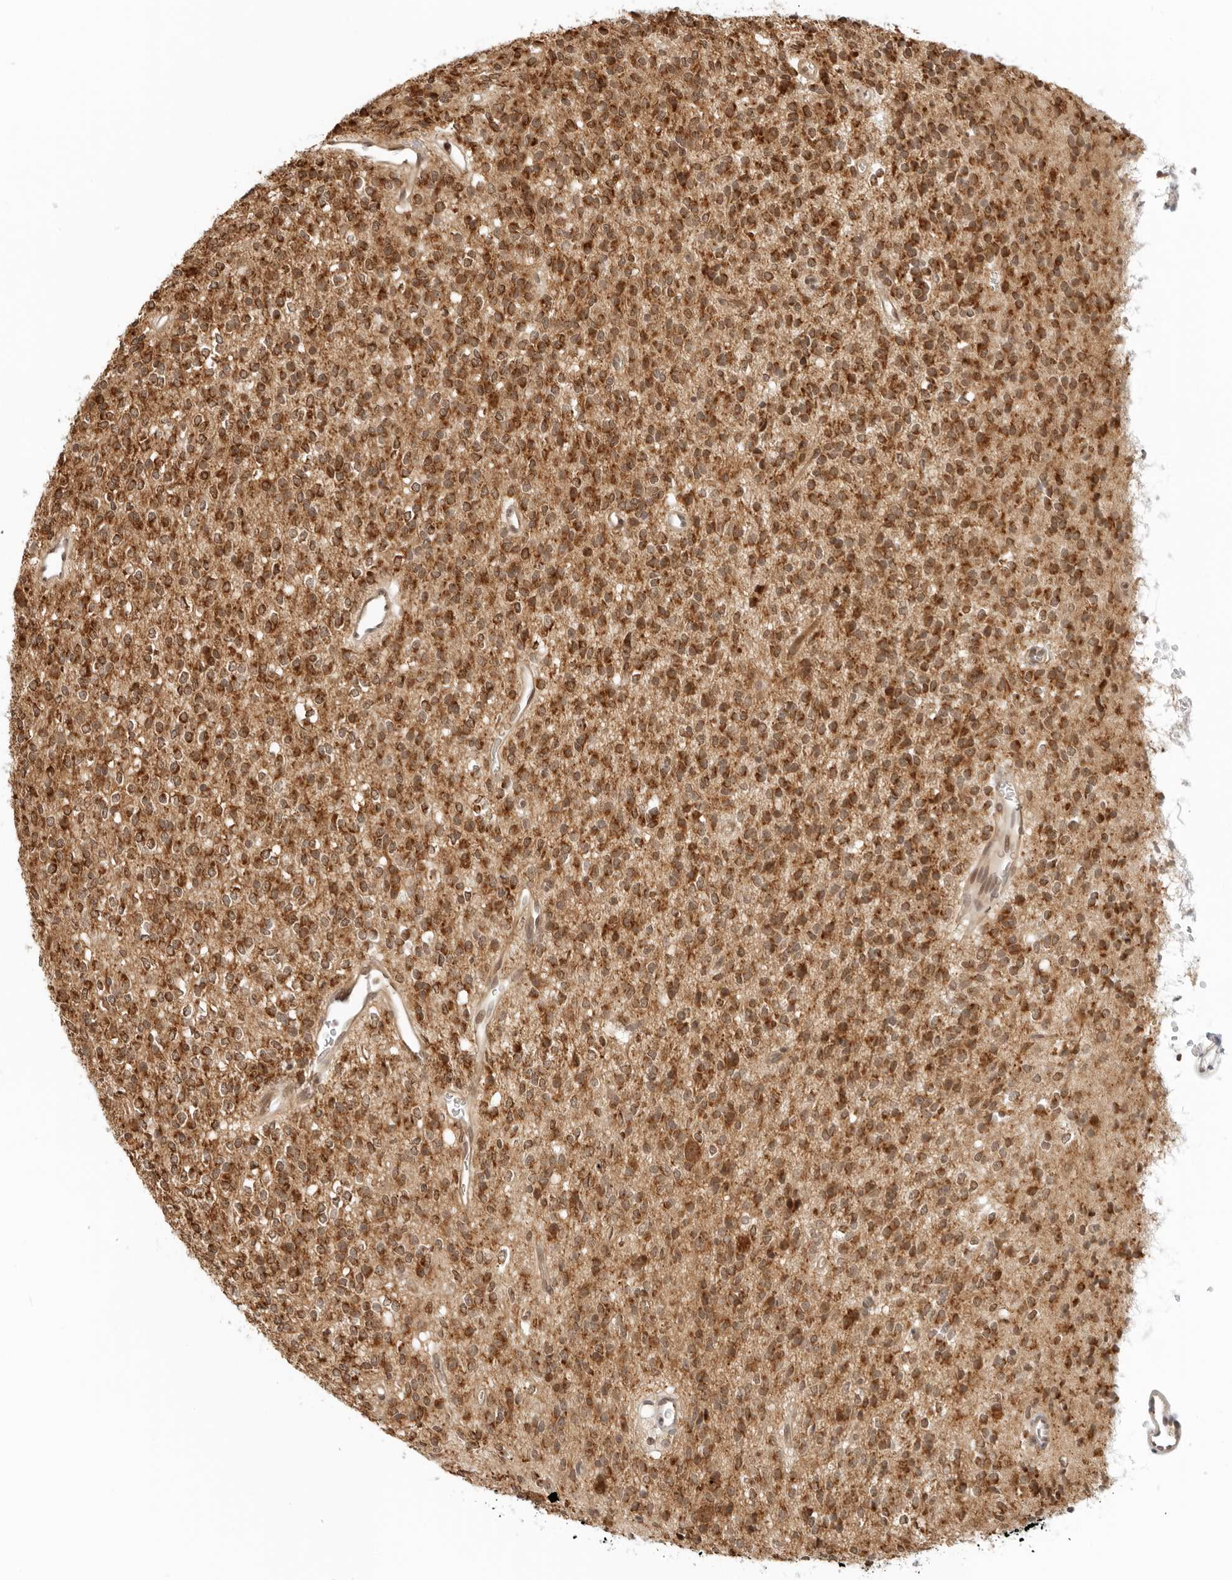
{"staining": {"intensity": "strong", "quantity": ">75%", "location": "cytoplasmic/membranous"}, "tissue": "glioma", "cell_type": "Tumor cells", "image_type": "cancer", "snomed": [{"axis": "morphology", "description": "Glioma, malignant, High grade"}, {"axis": "topography", "description": "Brain"}], "caption": "Tumor cells show high levels of strong cytoplasmic/membranous staining in approximately >75% of cells in human malignant glioma (high-grade).", "gene": "RC3H1", "patient": {"sex": "male", "age": 34}}